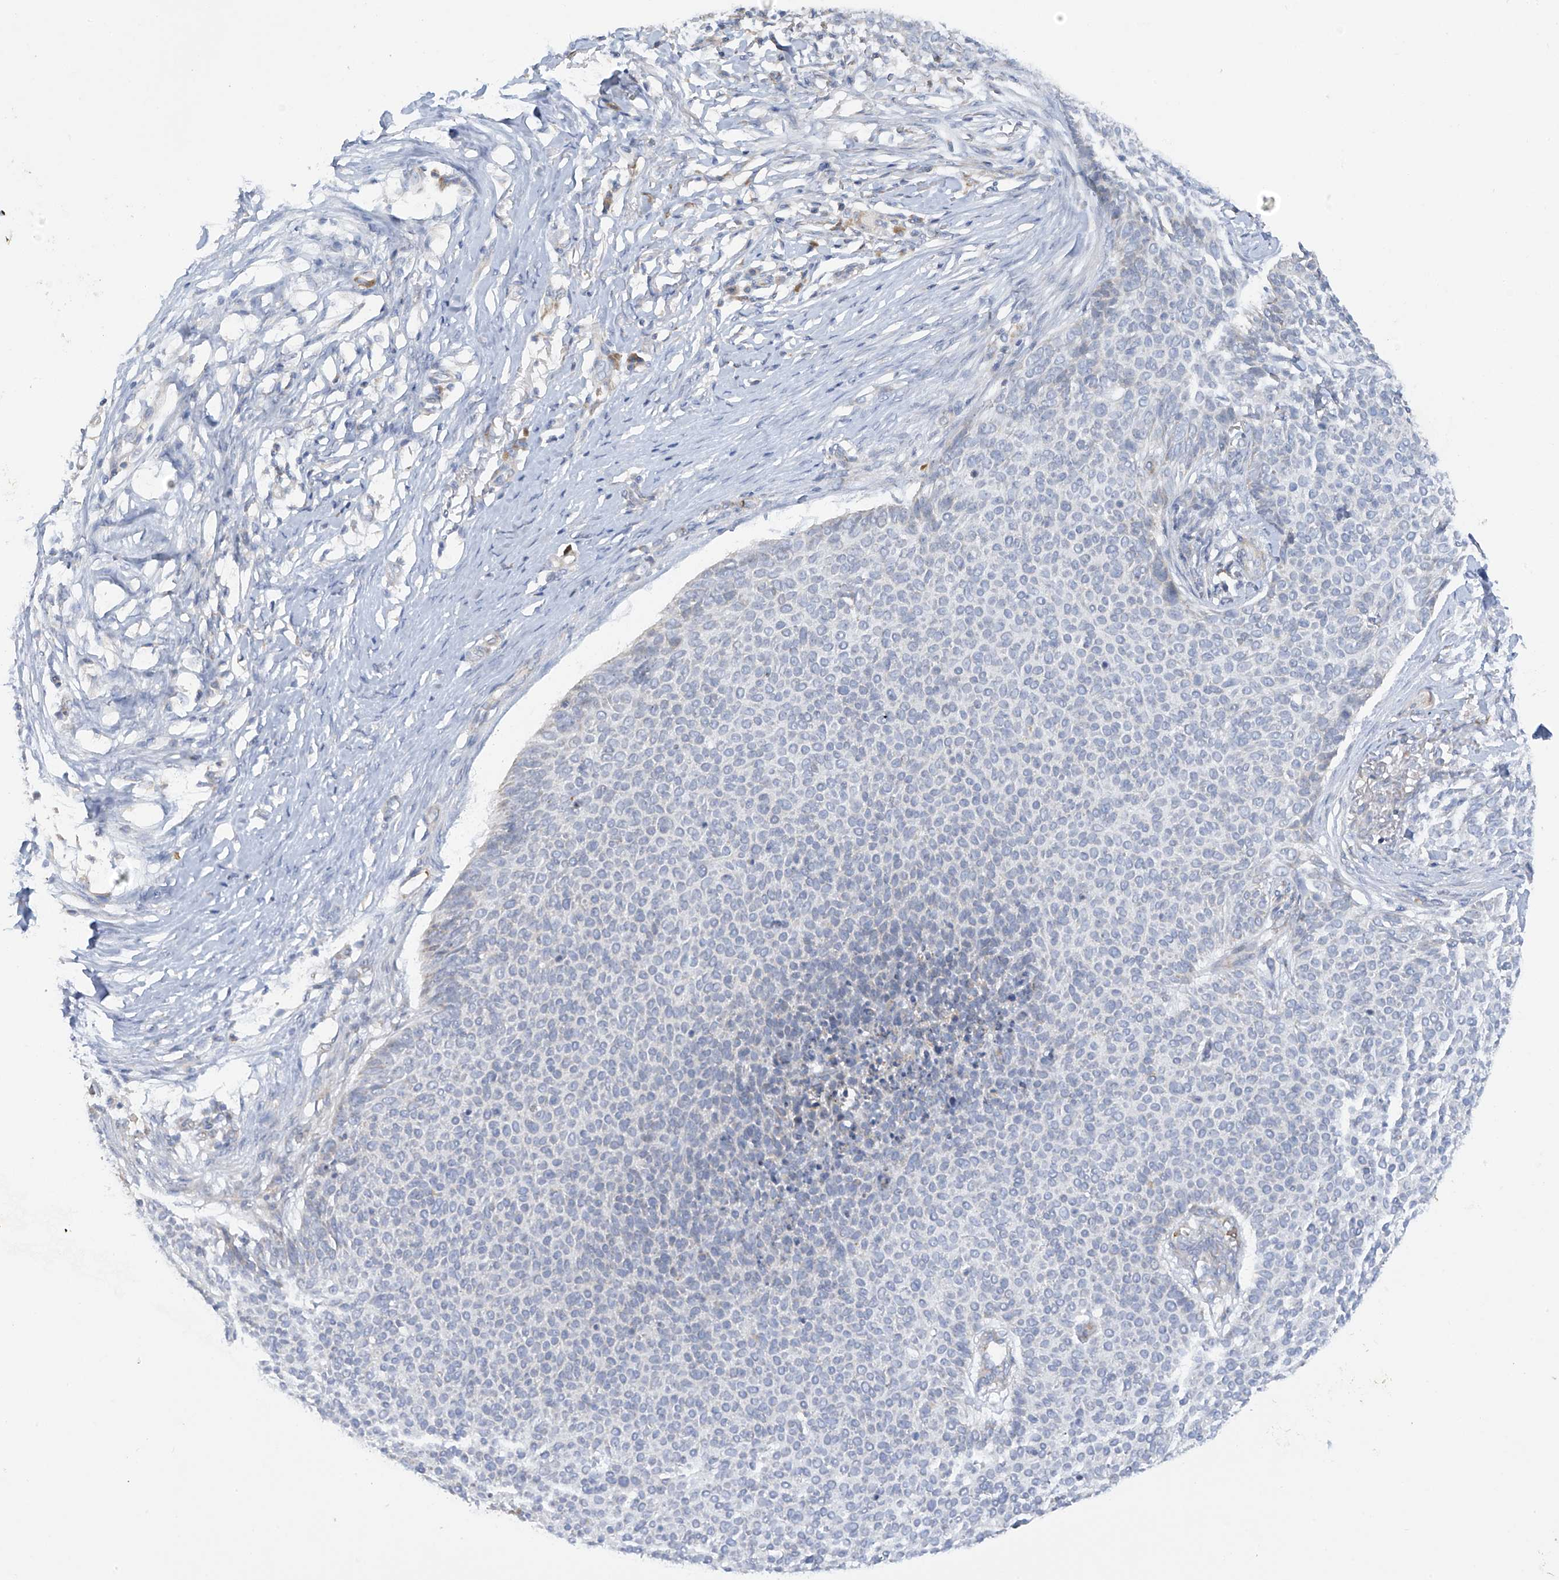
{"staining": {"intensity": "negative", "quantity": "none", "location": "none"}, "tissue": "skin cancer", "cell_type": "Tumor cells", "image_type": "cancer", "snomed": [{"axis": "morphology", "description": "Normal tissue, NOS"}, {"axis": "morphology", "description": "Basal cell carcinoma"}, {"axis": "topography", "description": "Skin"}], "caption": "Skin cancer (basal cell carcinoma) stained for a protein using IHC demonstrates no positivity tumor cells.", "gene": "METTL18", "patient": {"sex": "male", "age": 50}}